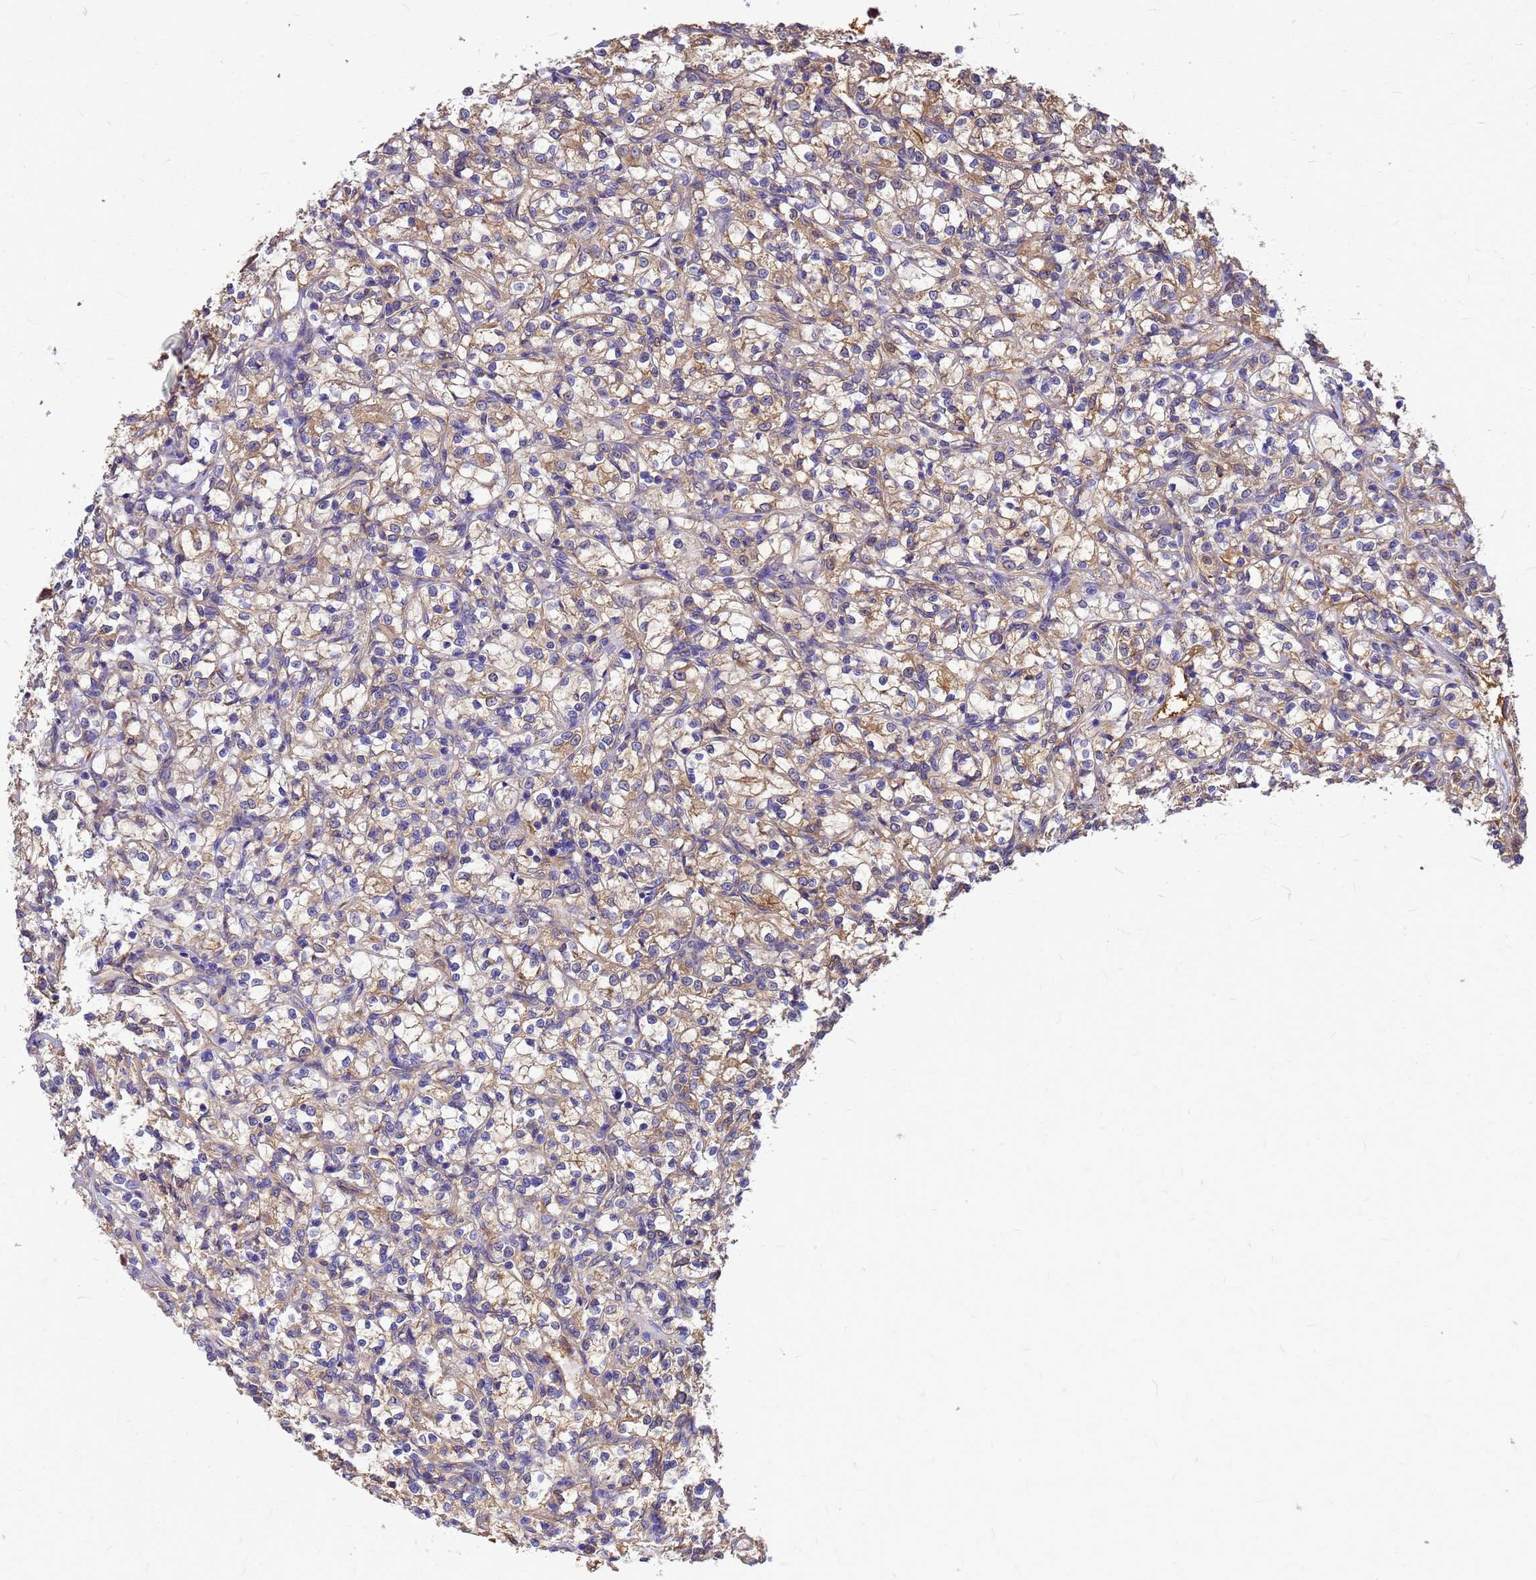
{"staining": {"intensity": "weak", "quantity": ">75%", "location": "cytoplasmic/membranous"}, "tissue": "renal cancer", "cell_type": "Tumor cells", "image_type": "cancer", "snomed": [{"axis": "morphology", "description": "Adenocarcinoma, NOS"}, {"axis": "topography", "description": "Kidney"}], "caption": "Immunohistochemistry (IHC) (DAB) staining of human adenocarcinoma (renal) demonstrates weak cytoplasmic/membranous protein positivity in about >75% of tumor cells.", "gene": "GID4", "patient": {"sex": "female", "age": 69}}